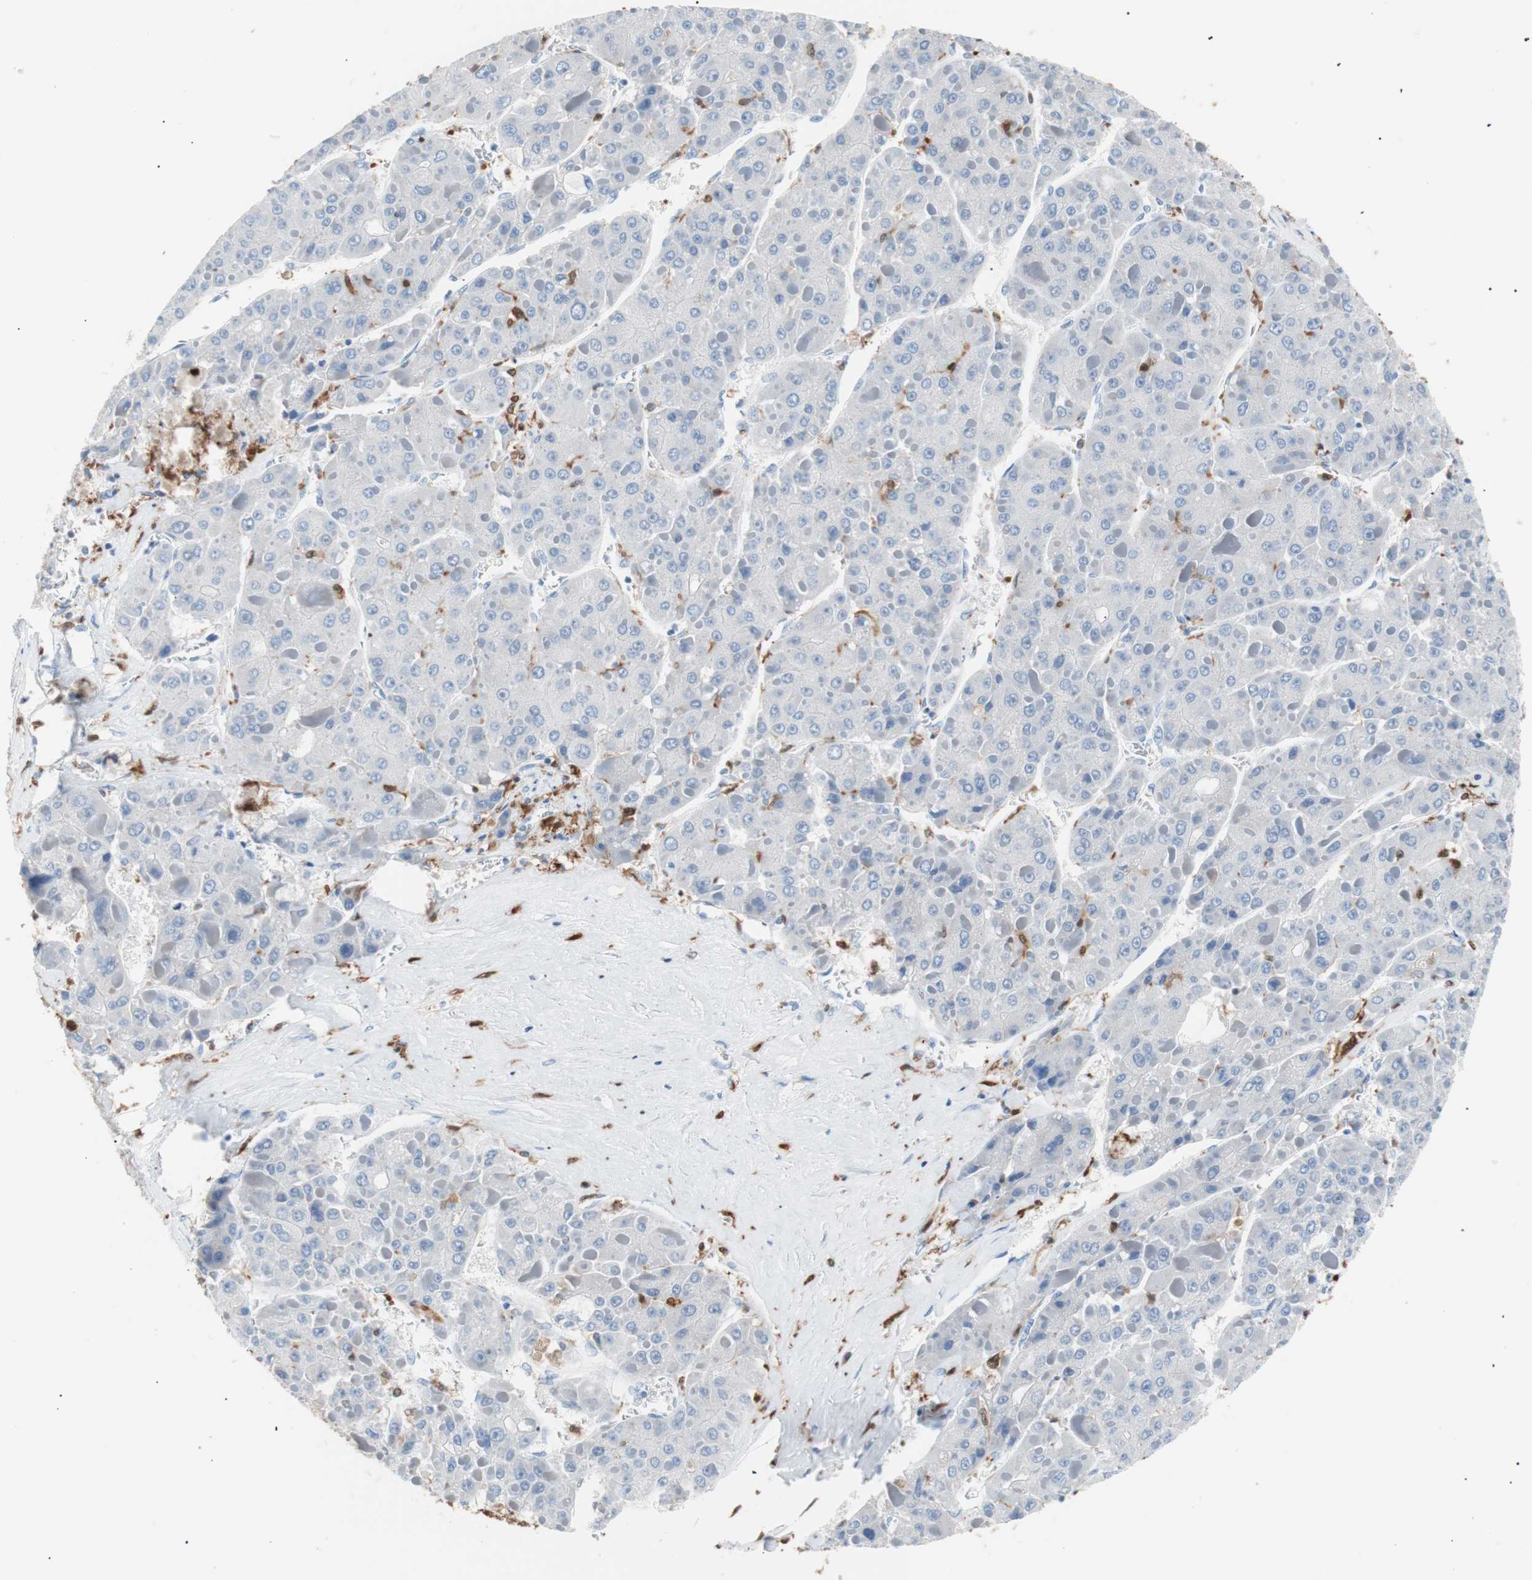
{"staining": {"intensity": "negative", "quantity": "none", "location": "none"}, "tissue": "liver cancer", "cell_type": "Tumor cells", "image_type": "cancer", "snomed": [{"axis": "morphology", "description": "Carcinoma, Hepatocellular, NOS"}, {"axis": "topography", "description": "Liver"}], "caption": "Hepatocellular carcinoma (liver) stained for a protein using immunohistochemistry demonstrates no expression tumor cells.", "gene": "IL18", "patient": {"sex": "female", "age": 73}}